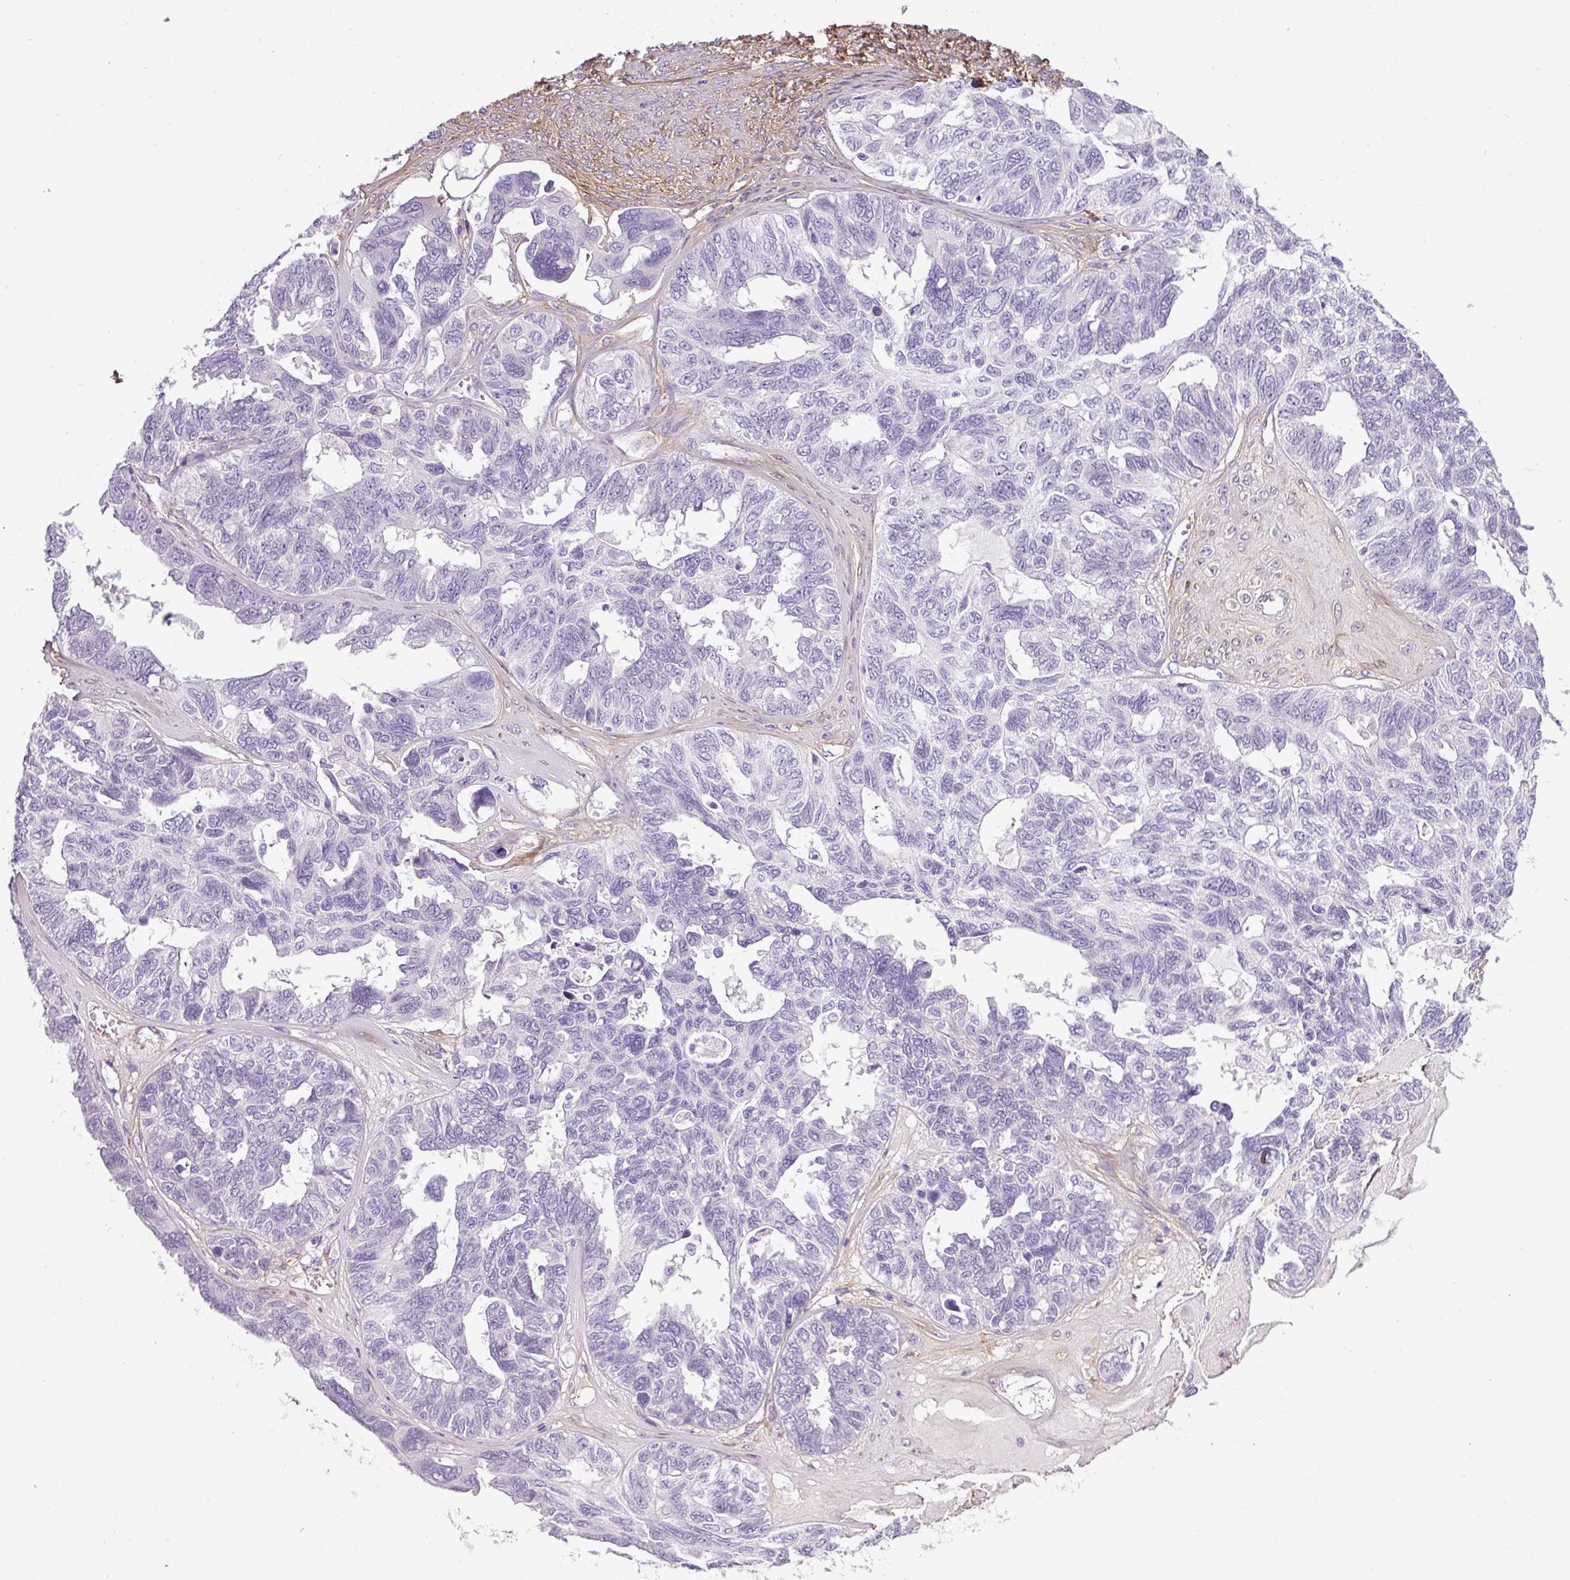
{"staining": {"intensity": "negative", "quantity": "none", "location": "none"}, "tissue": "ovarian cancer", "cell_type": "Tumor cells", "image_type": "cancer", "snomed": [{"axis": "morphology", "description": "Cystadenocarcinoma, serous, NOS"}, {"axis": "topography", "description": "Ovary"}], "caption": "Protein analysis of ovarian serous cystadenocarcinoma shows no significant positivity in tumor cells.", "gene": "PARD6G", "patient": {"sex": "female", "age": 79}}